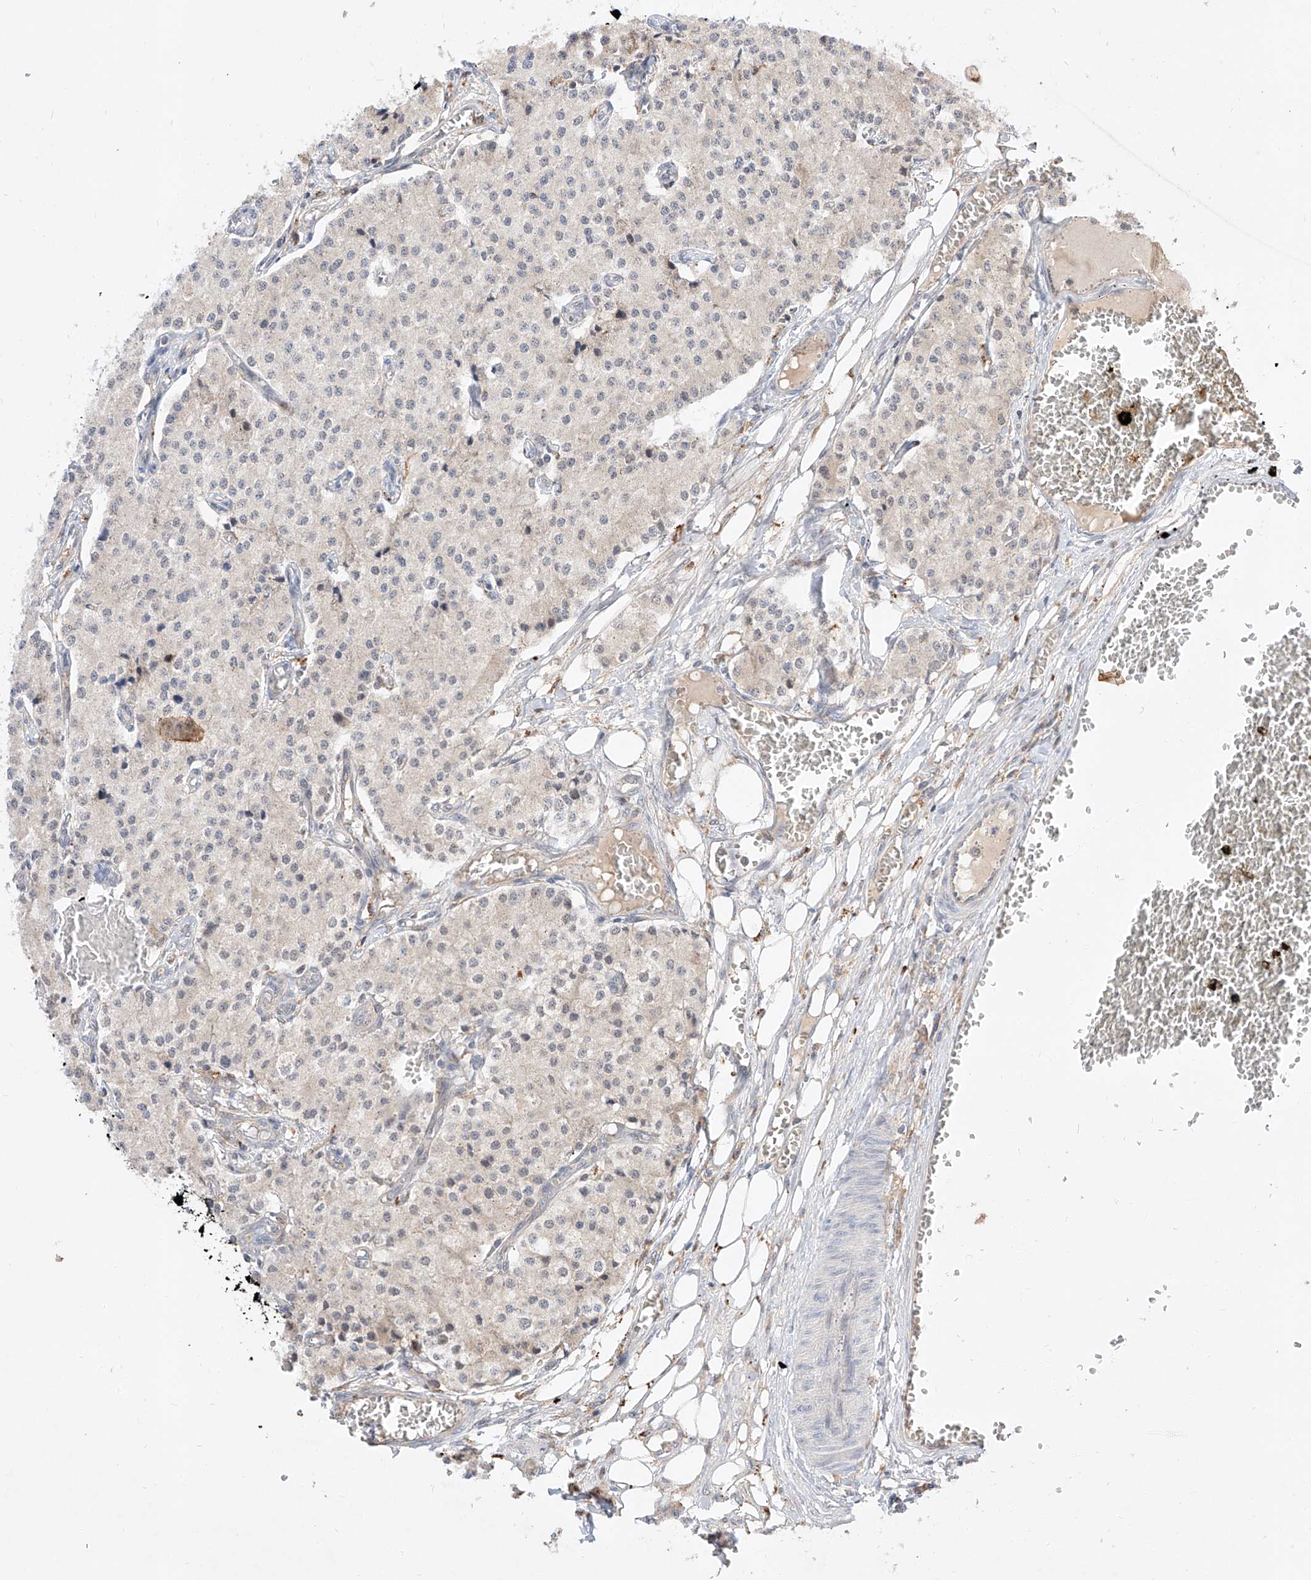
{"staining": {"intensity": "negative", "quantity": "none", "location": "none"}, "tissue": "carcinoid", "cell_type": "Tumor cells", "image_type": "cancer", "snomed": [{"axis": "morphology", "description": "Carcinoid, malignant, NOS"}, {"axis": "topography", "description": "Colon"}], "caption": "This is a photomicrograph of immunohistochemistry (IHC) staining of carcinoid, which shows no staining in tumor cells.", "gene": "DIRAS3", "patient": {"sex": "female", "age": 52}}